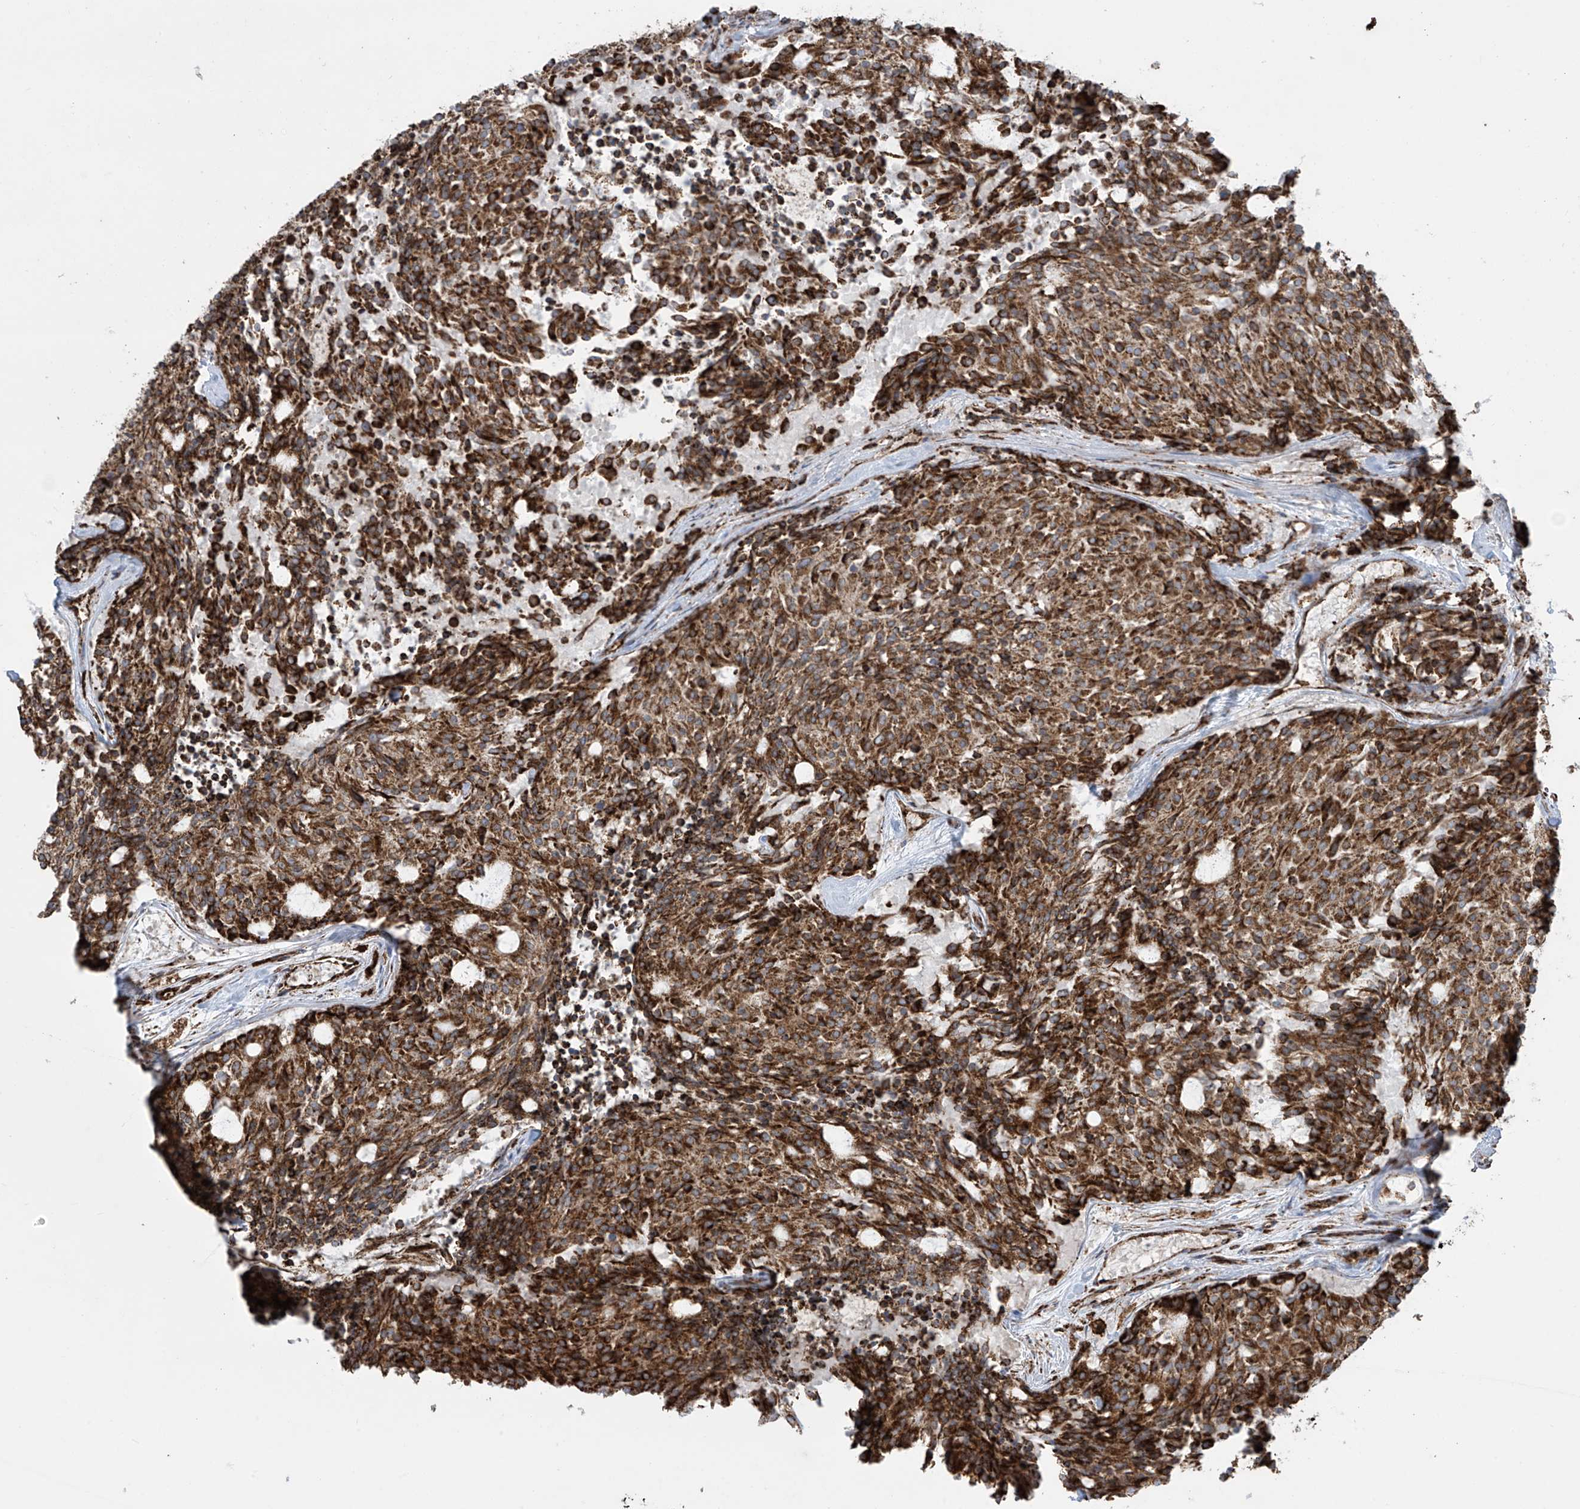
{"staining": {"intensity": "moderate", "quantity": ">75%", "location": "cytoplasmic/membranous"}, "tissue": "carcinoid", "cell_type": "Tumor cells", "image_type": "cancer", "snomed": [{"axis": "morphology", "description": "Carcinoid, malignant, NOS"}, {"axis": "topography", "description": "Pancreas"}], "caption": "DAB immunohistochemical staining of human carcinoid displays moderate cytoplasmic/membranous protein positivity in about >75% of tumor cells. (Brightfield microscopy of DAB IHC at high magnification).", "gene": "MX1", "patient": {"sex": "female", "age": 54}}